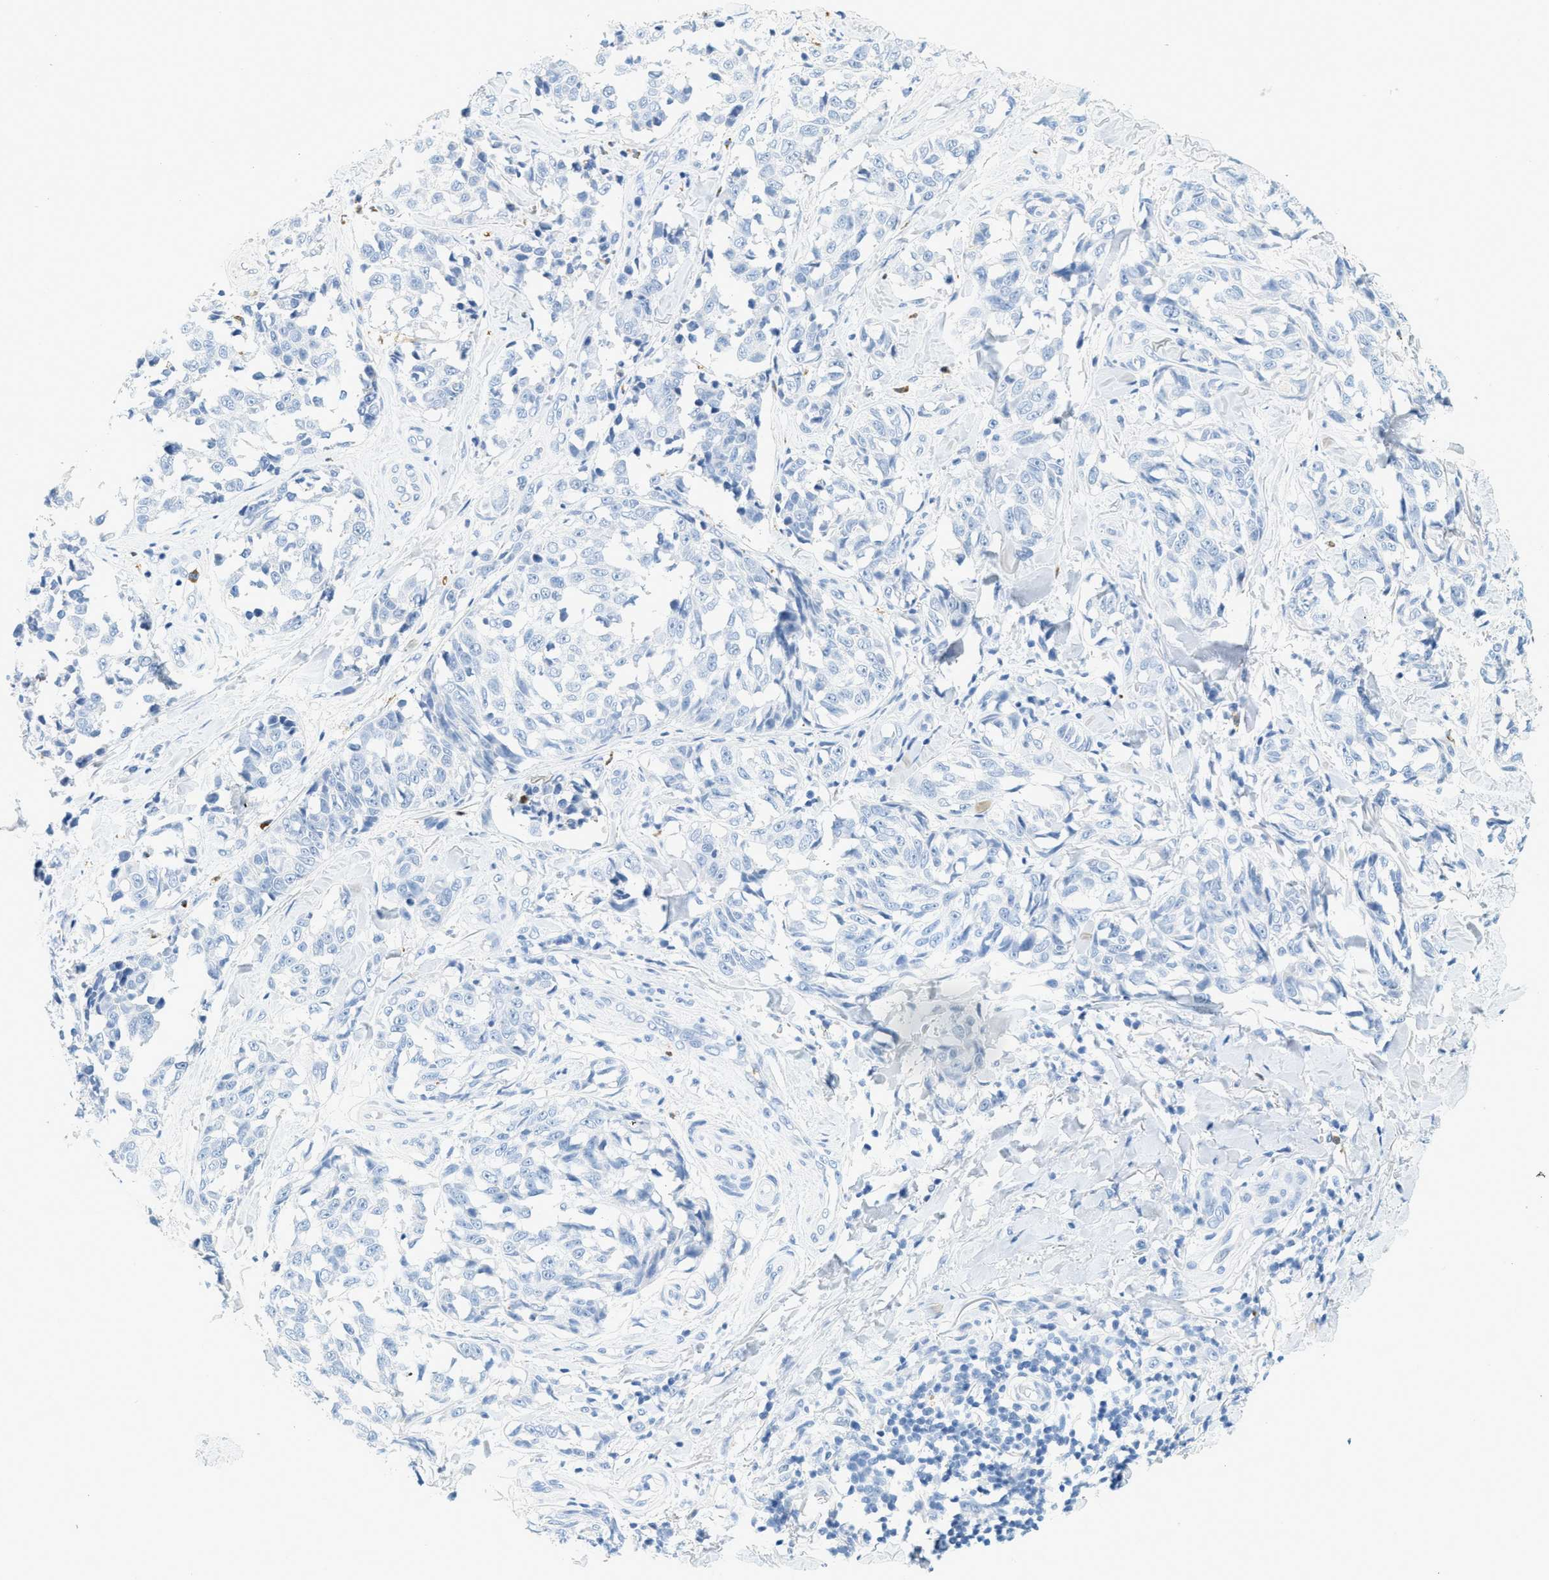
{"staining": {"intensity": "negative", "quantity": "none", "location": "none"}, "tissue": "melanoma", "cell_type": "Tumor cells", "image_type": "cancer", "snomed": [{"axis": "morphology", "description": "Malignant melanoma, NOS"}, {"axis": "topography", "description": "Skin"}], "caption": "Tumor cells show no significant protein staining in melanoma.", "gene": "LCN2", "patient": {"sex": "female", "age": 64}}